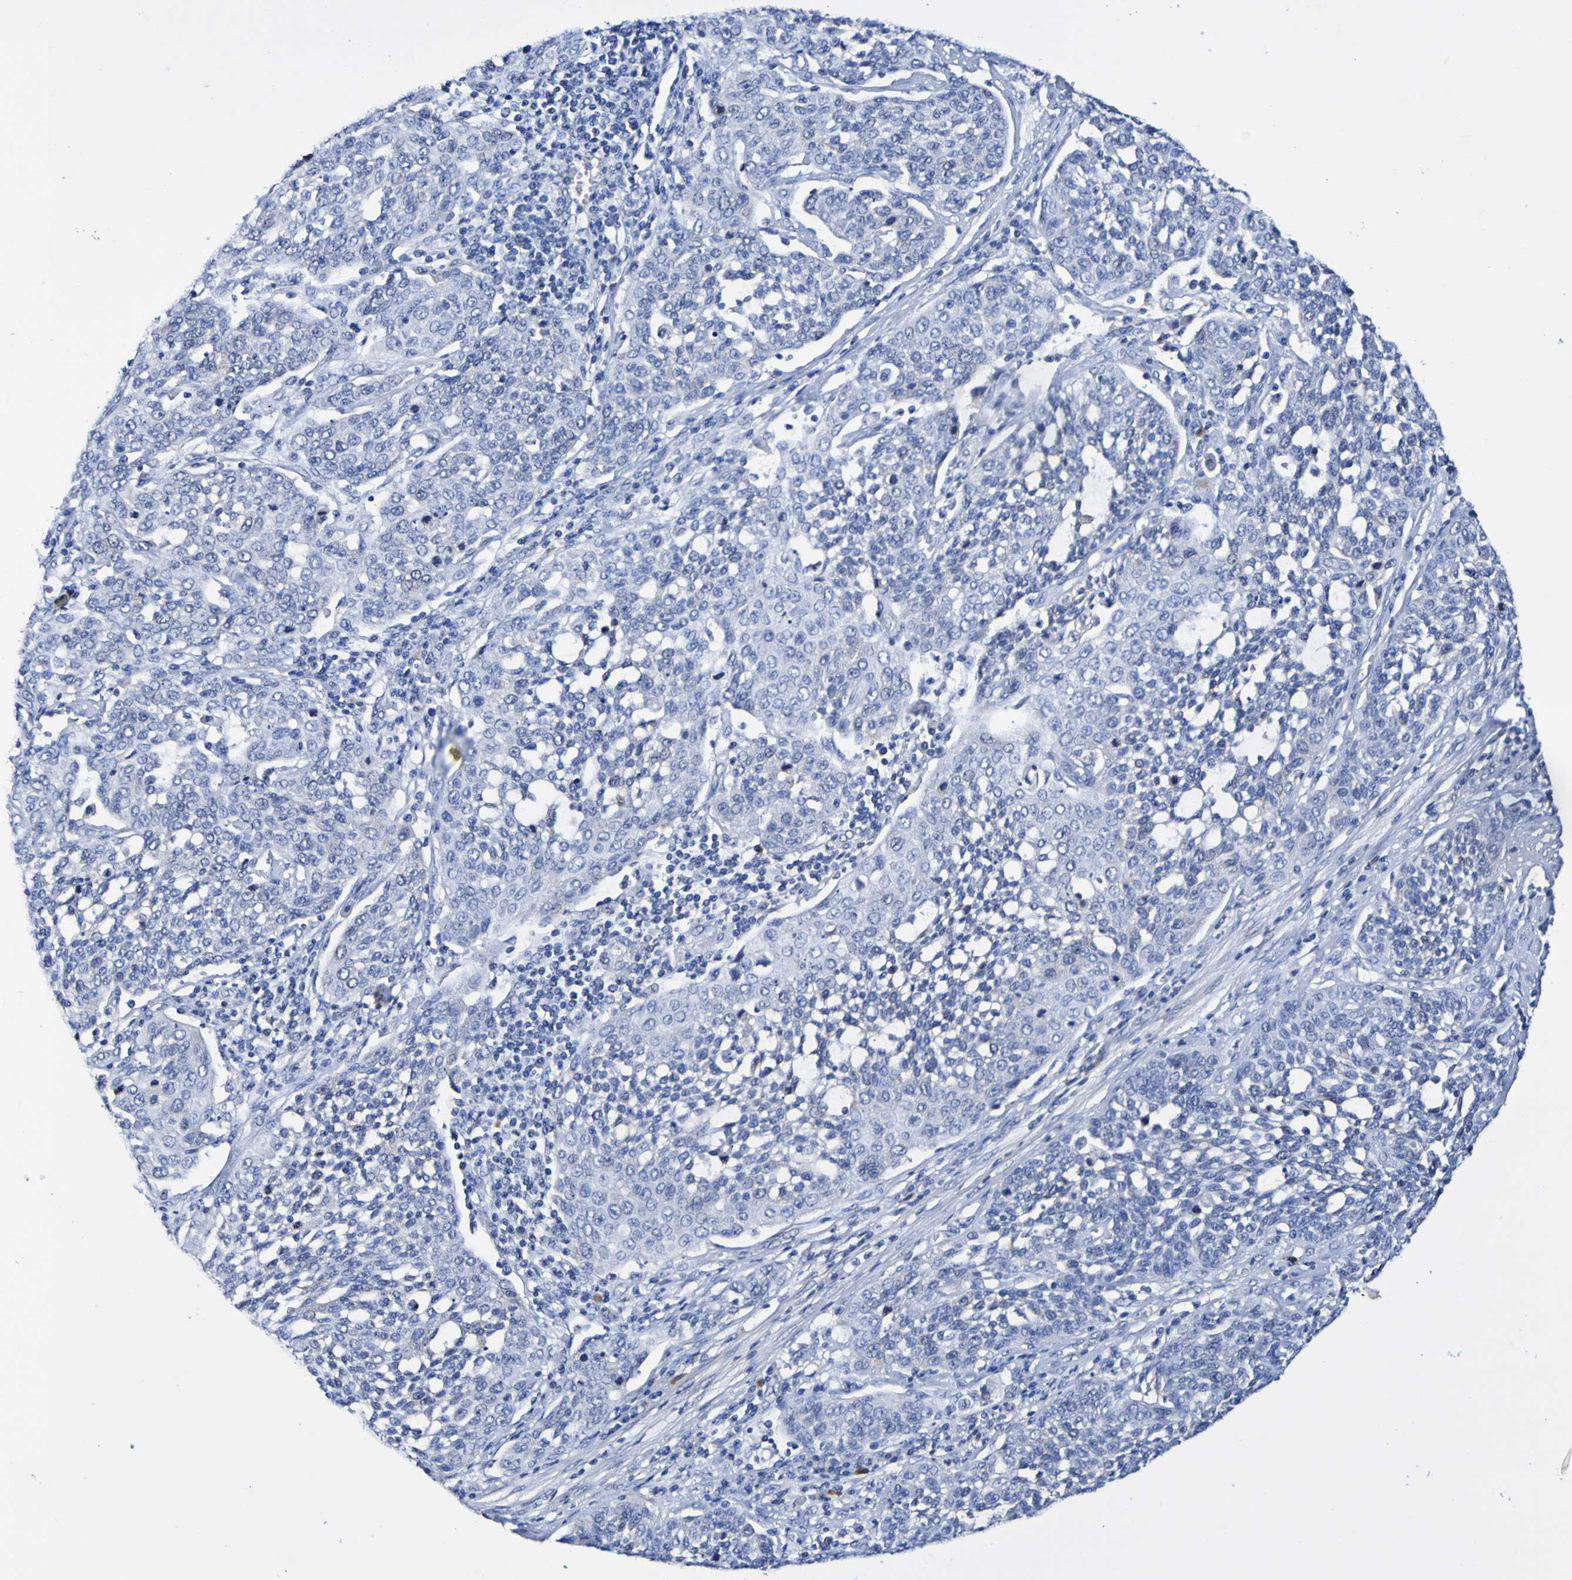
{"staining": {"intensity": "negative", "quantity": "none", "location": "none"}, "tissue": "cervical cancer", "cell_type": "Tumor cells", "image_type": "cancer", "snomed": [{"axis": "morphology", "description": "Squamous cell carcinoma, NOS"}, {"axis": "topography", "description": "Cervix"}], "caption": "Tumor cells show no significant expression in squamous cell carcinoma (cervical).", "gene": "ACVR1C", "patient": {"sex": "female", "age": 34}}